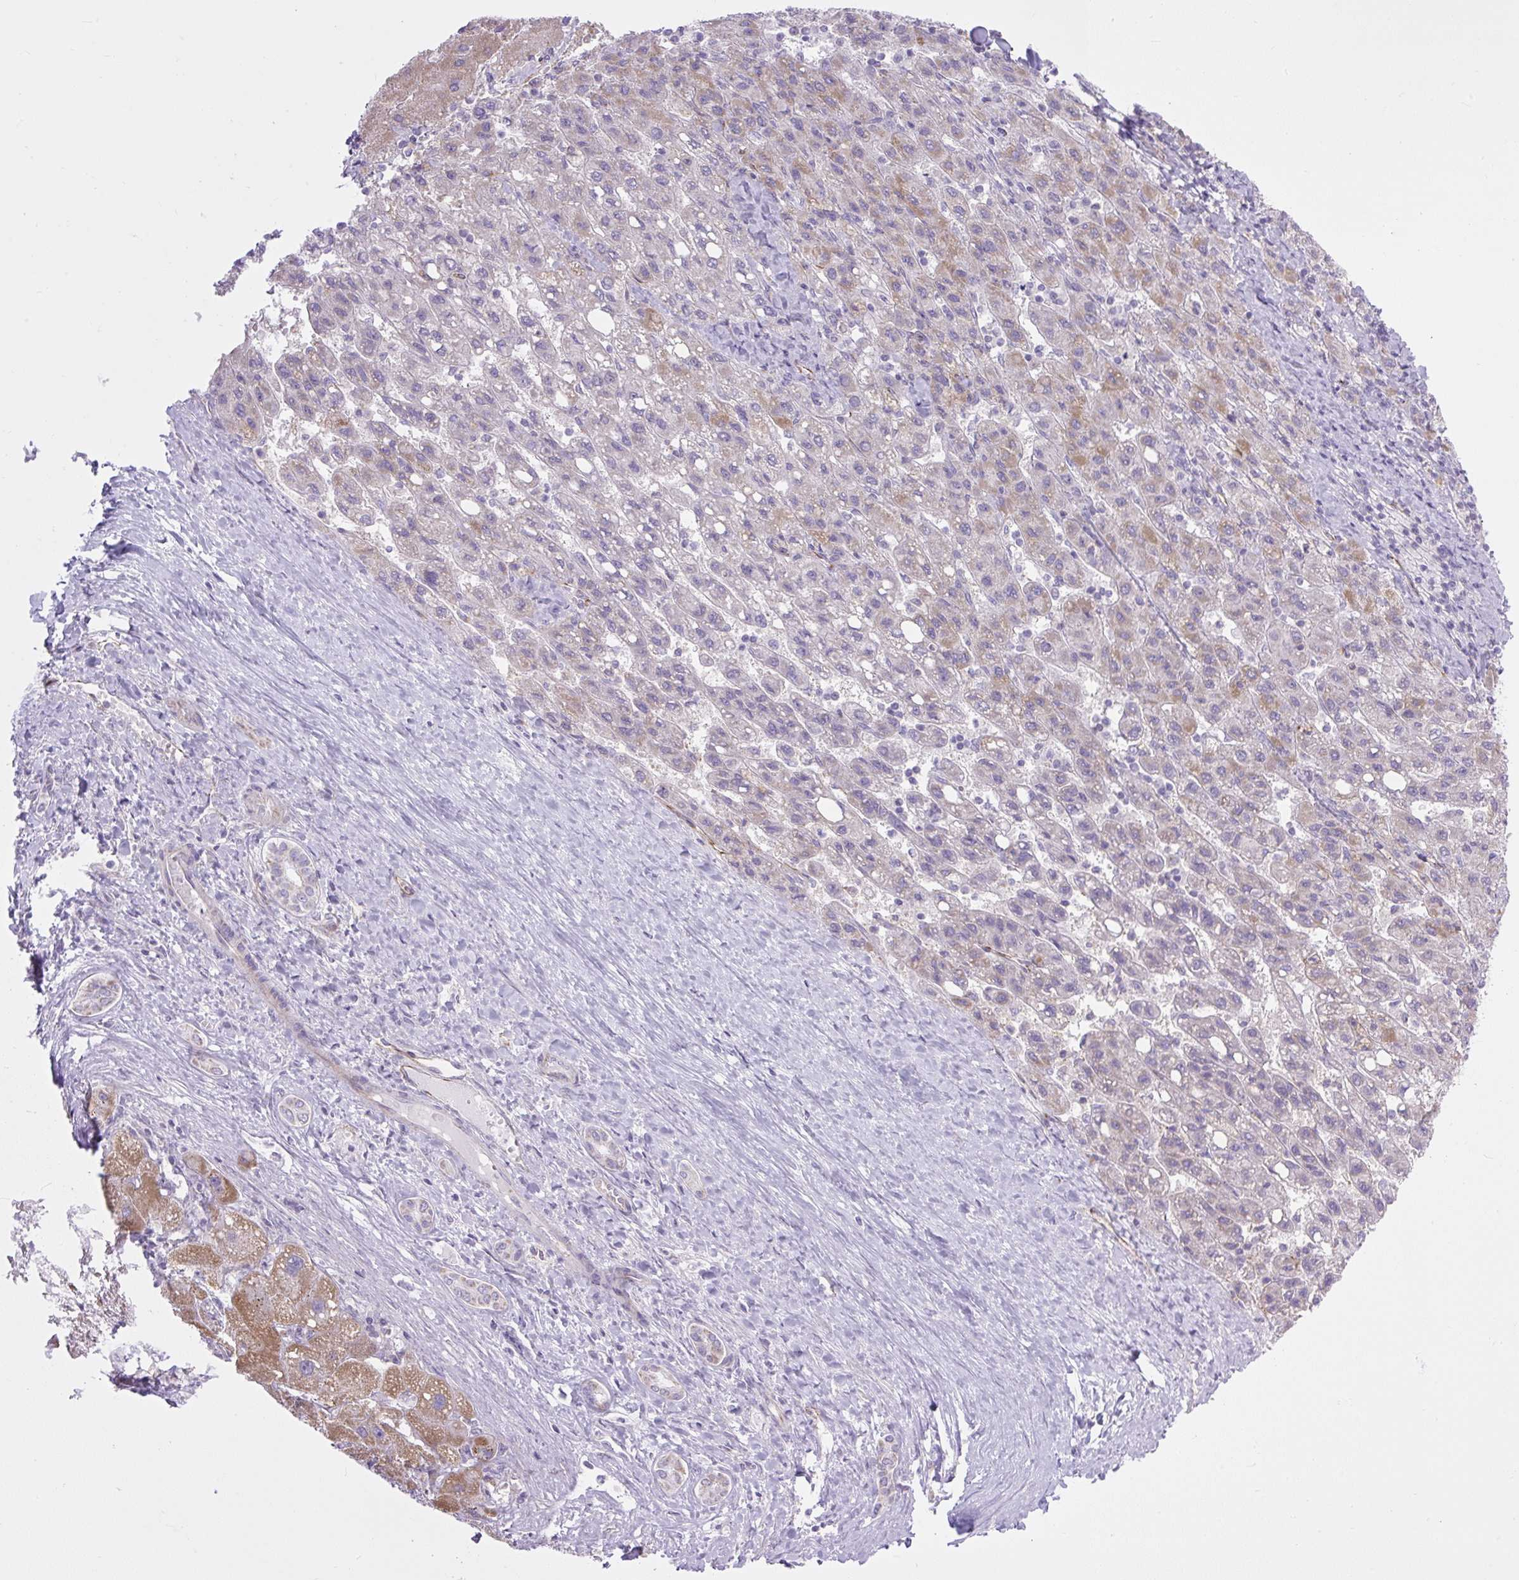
{"staining": {"intensity": "weak", "quantity": "25%-75%", "location": "cytoplasmic/membranous"}, "tissue": "liver cancer", "cell_type": "Tumor cells", "image_type": "cancer", "snomed": [{"axis": "morphology", "description": "Carcinoma, Hepatocellular, NOS"}, {"axis": "topography", "description": "Liver"}], "caption": "Protein expression by IHC demonstrates weak cytoplasmic/membranous staining in approximately 25%-75% of tumor cells in liver cancer (hepatocellular carcinoma). Ihc stains the protein in brown and the nuclei are stained blue.", "gene": "RNASE10", "patient": {"sex": "female", "age": 82}}